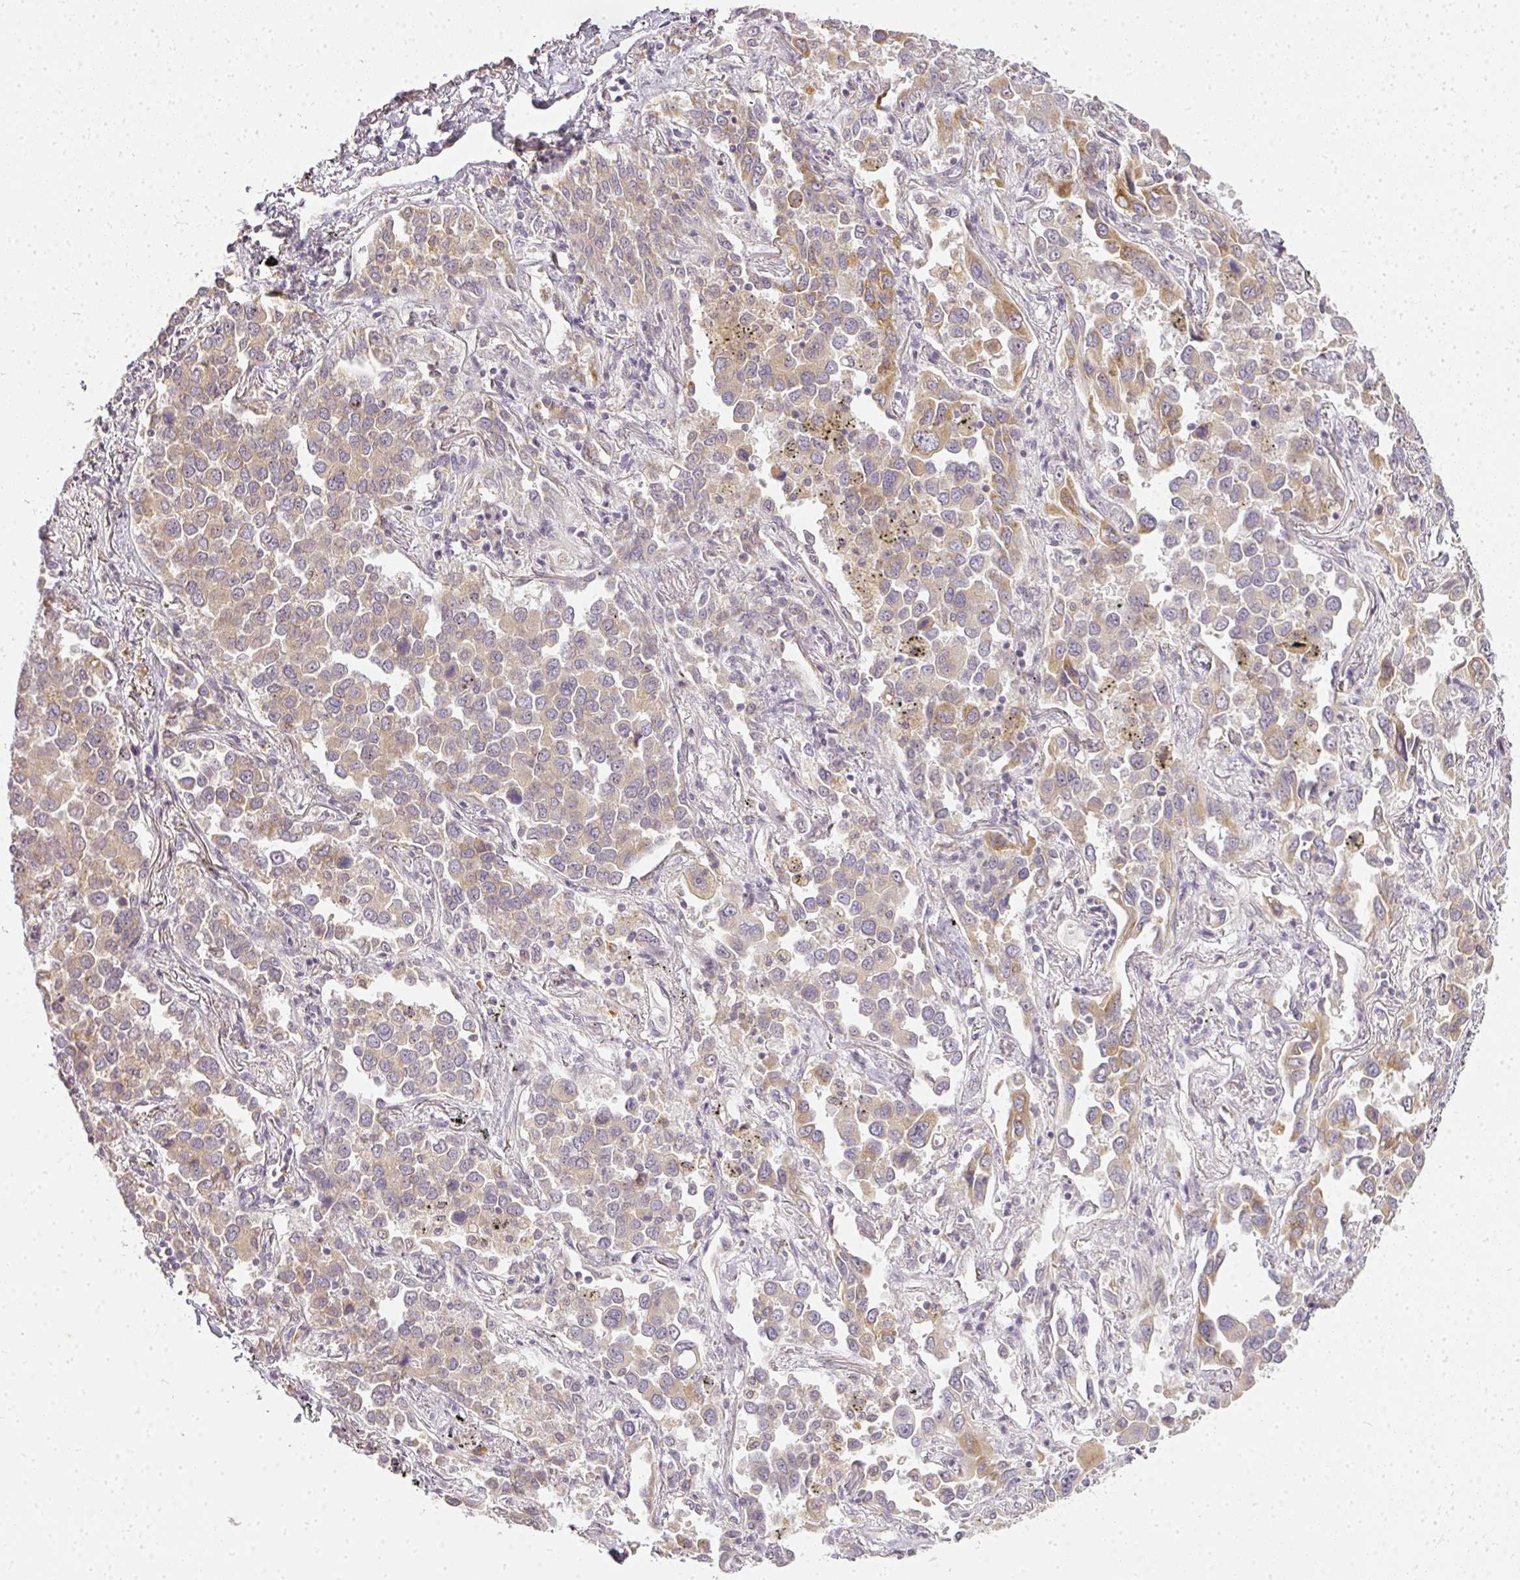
{"staining": {"intensity": "weak", "quantity": "25%-75%", "location": "cytoplasmic/membranous"}, "tissue": "lung cancer", "cell_type": "Tumor cells", "image_type": "cancer", "snomed": [{"axis": "morphology", "description": "Adenocarcinoma, NOS"}, {"axis": "topography", "description": "Lung"}], "caption": "A high-resolution micrograph shows IHC staining of lung adenocarcinoma, which demonstrates weak cytoplasmic/membranous staining in about 25%-75% of tumor cells.", "gene": "MED19", "patient": {"sex": "male", "age": 67}}